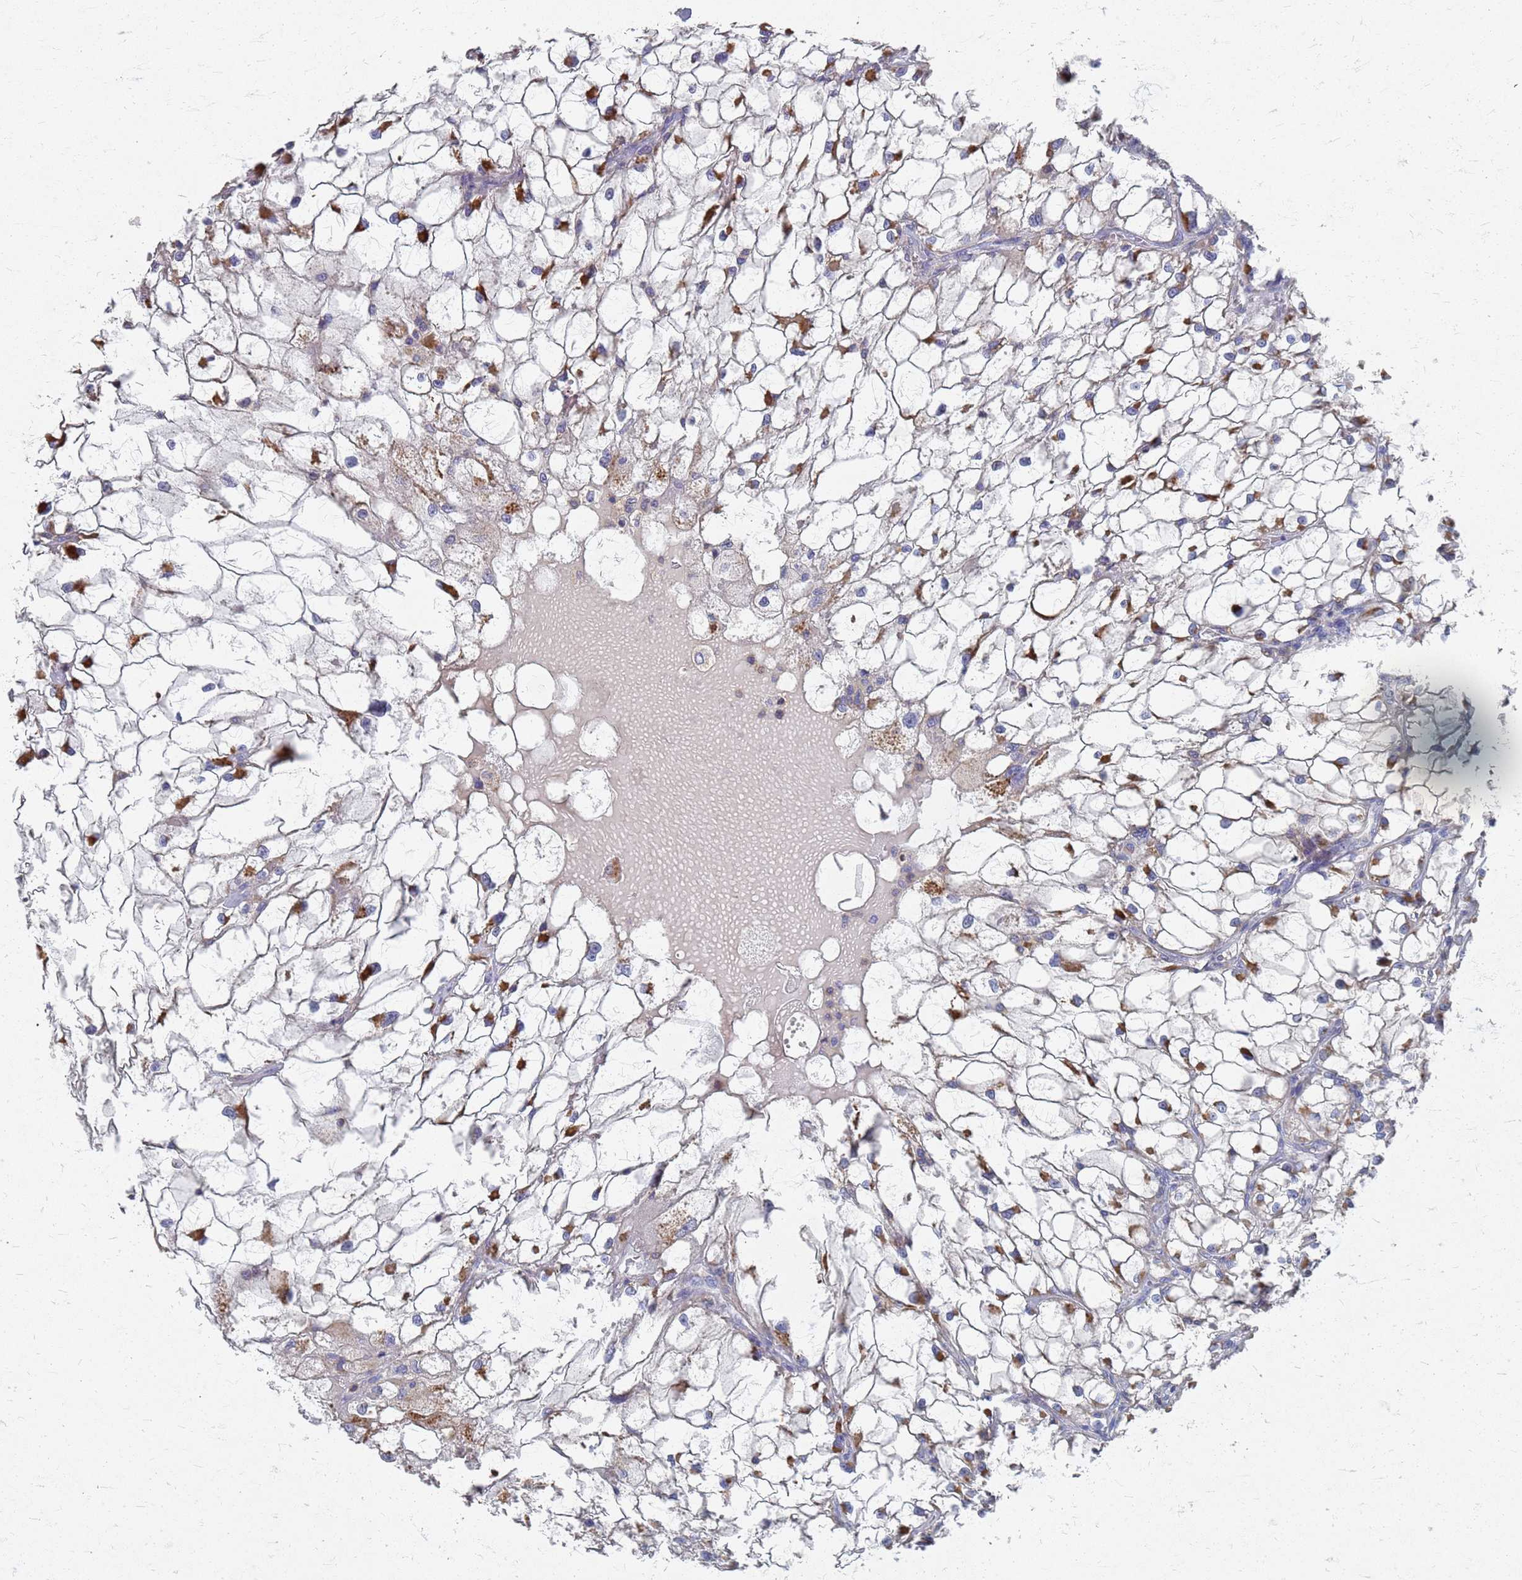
{"staining": {"intensity": "moderate", "quantity": "25%-75%", "location": "cytoplasmic/membranous"}, "tissue": "renal cancer", "cell_type": "Tumor cells", "image_type": "cancer", "snomed": [{"axis": "morphology", "description": "Adenocarcinoma, NOS"}, {"axis": "topography", "description": "Kidney"}], "caption": "Moderate cytoplasmic/membranous protein positivity is appreciated in about 25%-75% of tumor cells in adenocarcinoma (renal).", "gene": "KRCC1", "patient": {"sex": "female", "age": 69}}